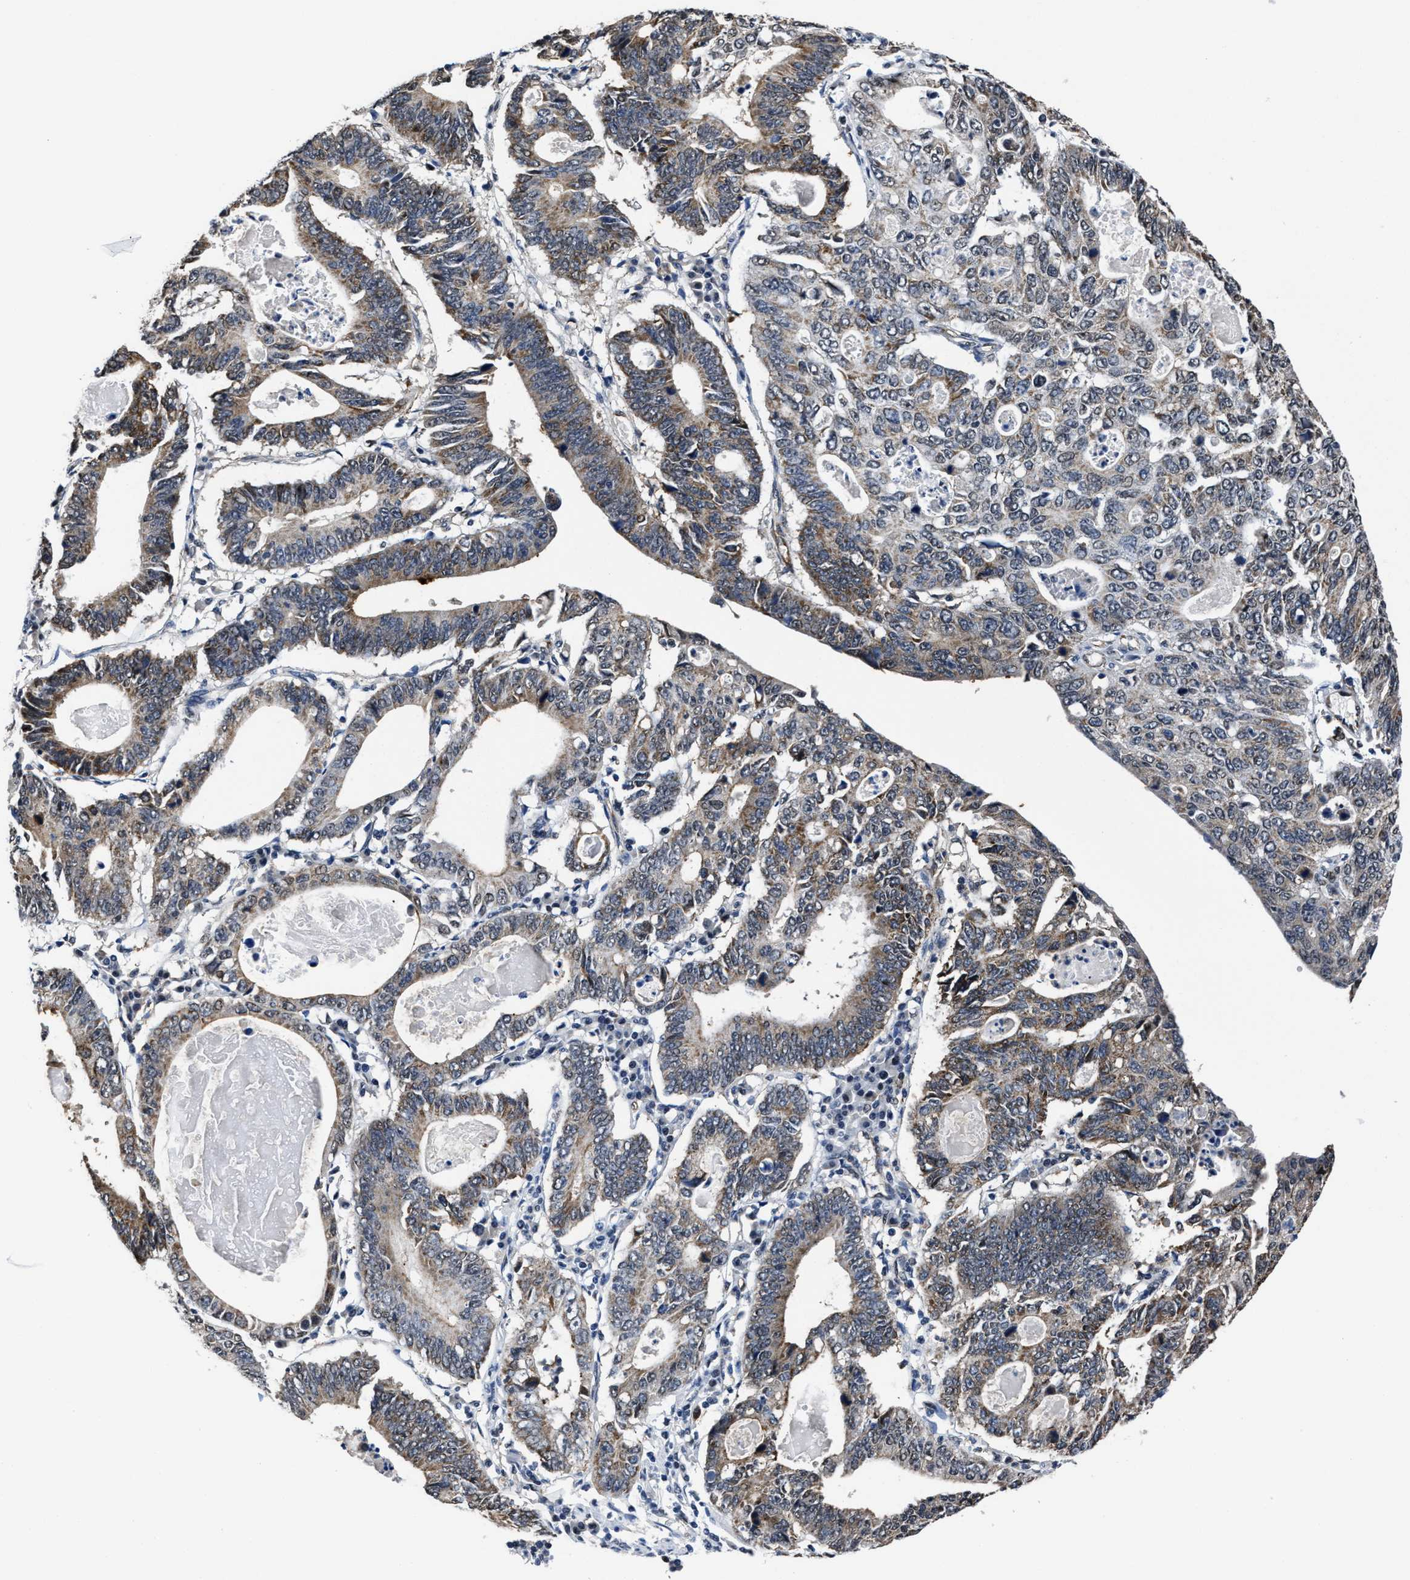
{"staining": {"intensity": "moderate", "quantity": ">75%", "location": "cytoplasmic/membranous"}, "tissue": "stomach cancer", "cell_type": "Tumor cells", "image_type": "cancer", "snomed": [{"axis": "morphology", "description": "Adenocarcinoma, NOS"}, {"axis": "topography", "description": "Stomach"}], "caption": "Tumor cells display moderate cytoplasmic/membranous staining in about >75% of cells in adenocarcinoma (stomach).", "gene": "MARCKSL1", "patient": {"sex": "male", "age": 59}}